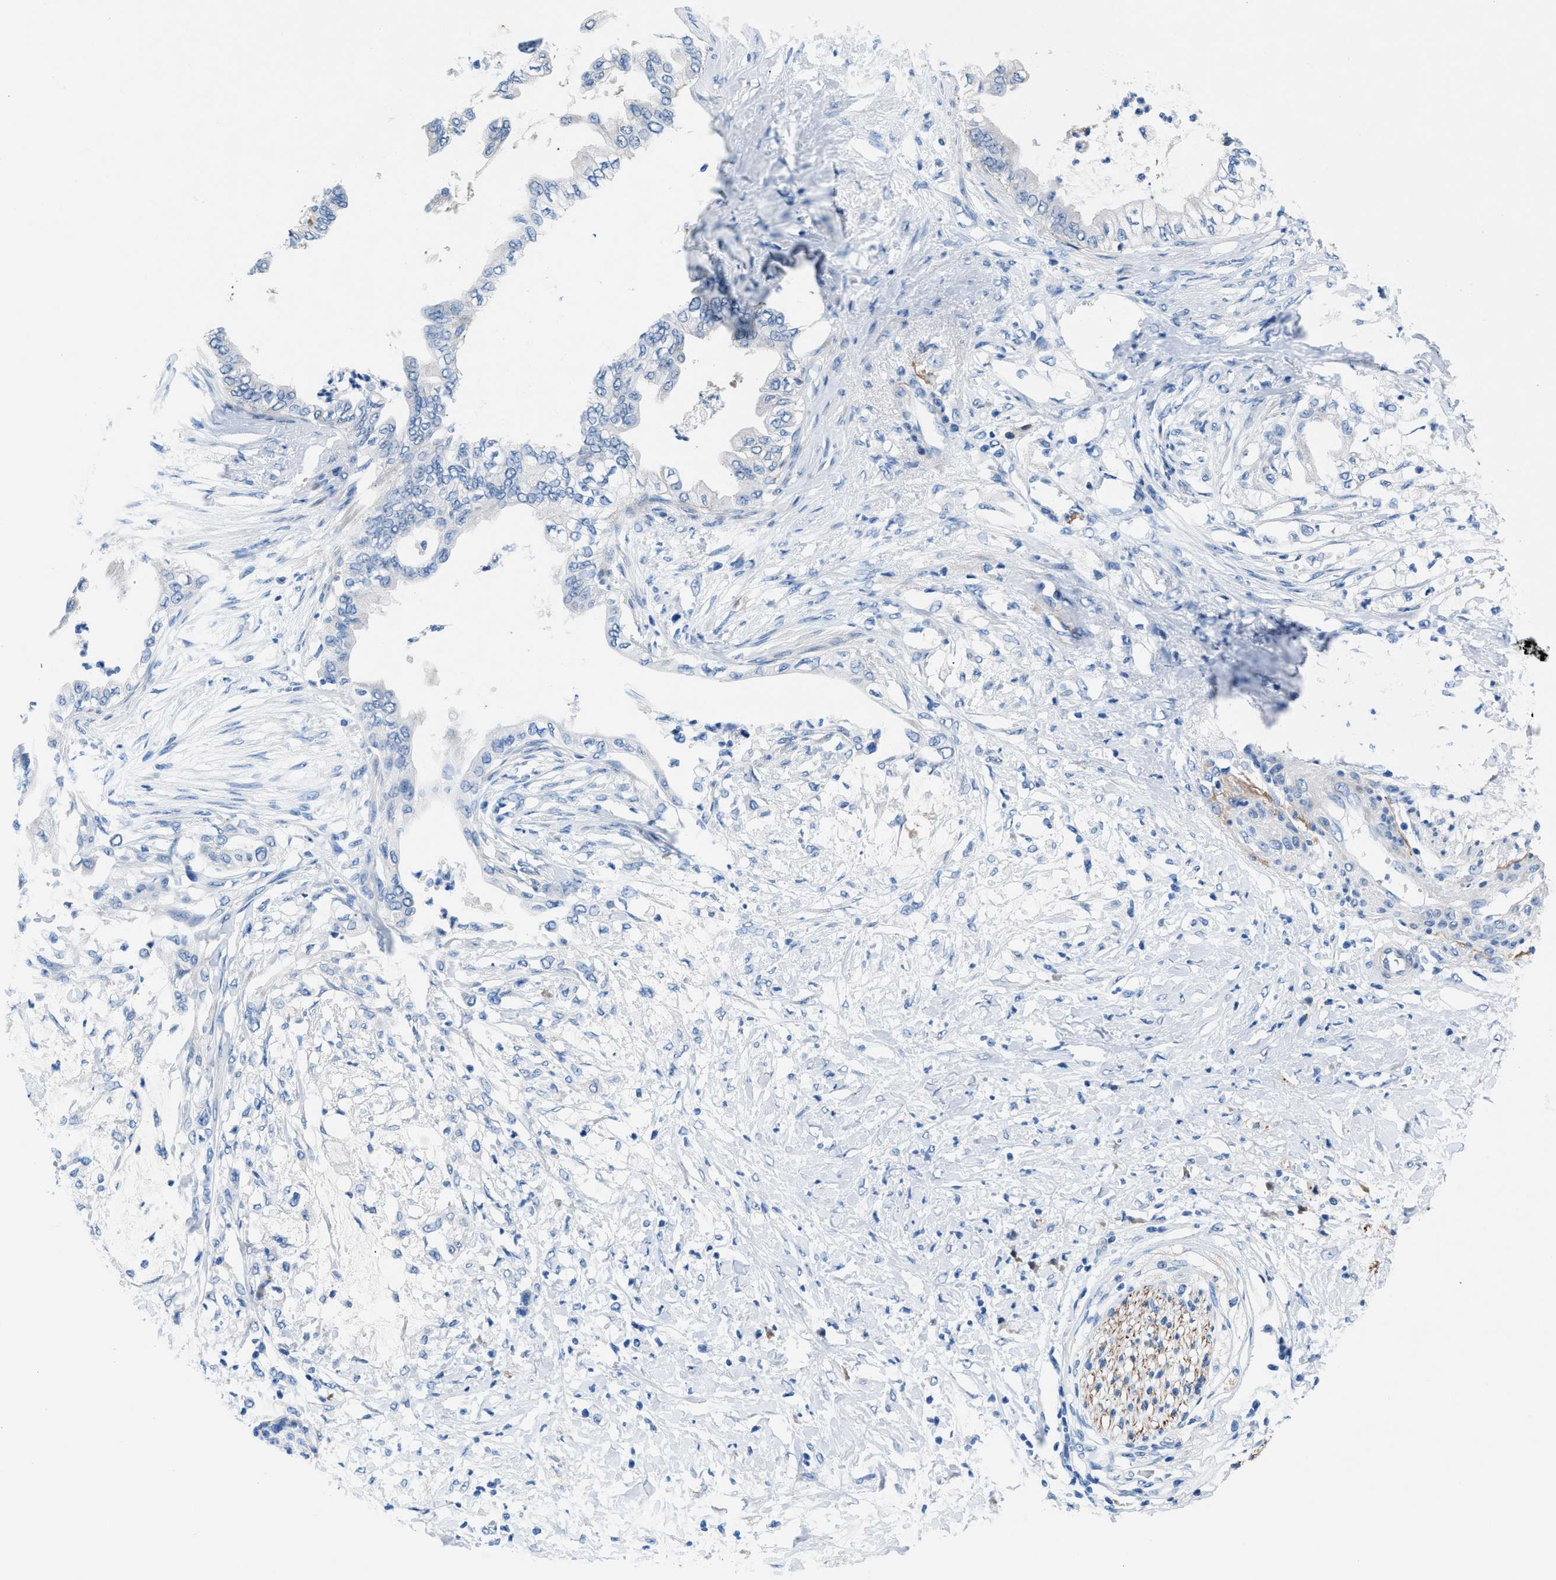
{"staining": {"intensity": "negative", "quantity": "none", "location": "none"}, "tissue": "pancreatic cancer", "cell_type": "Tumor cells", "image_type": "cancer", "snomed": [{"axis": "morphology", "description": "Normal tissue, NOS"}, {"axis": "morphology", "description": "Adenocarcinoma, NOS"}, {"axis": "topography", "description": "Pancreas"}, {"axis": "topography", "description": "Duodenum"}], "caption": "Adenocarcinoma (pancreatic) stained for a protein using IHC demonstrates no expression tumor cells.", "gene": "UAP1", "patient": {"sex": "female", "age": 60}}